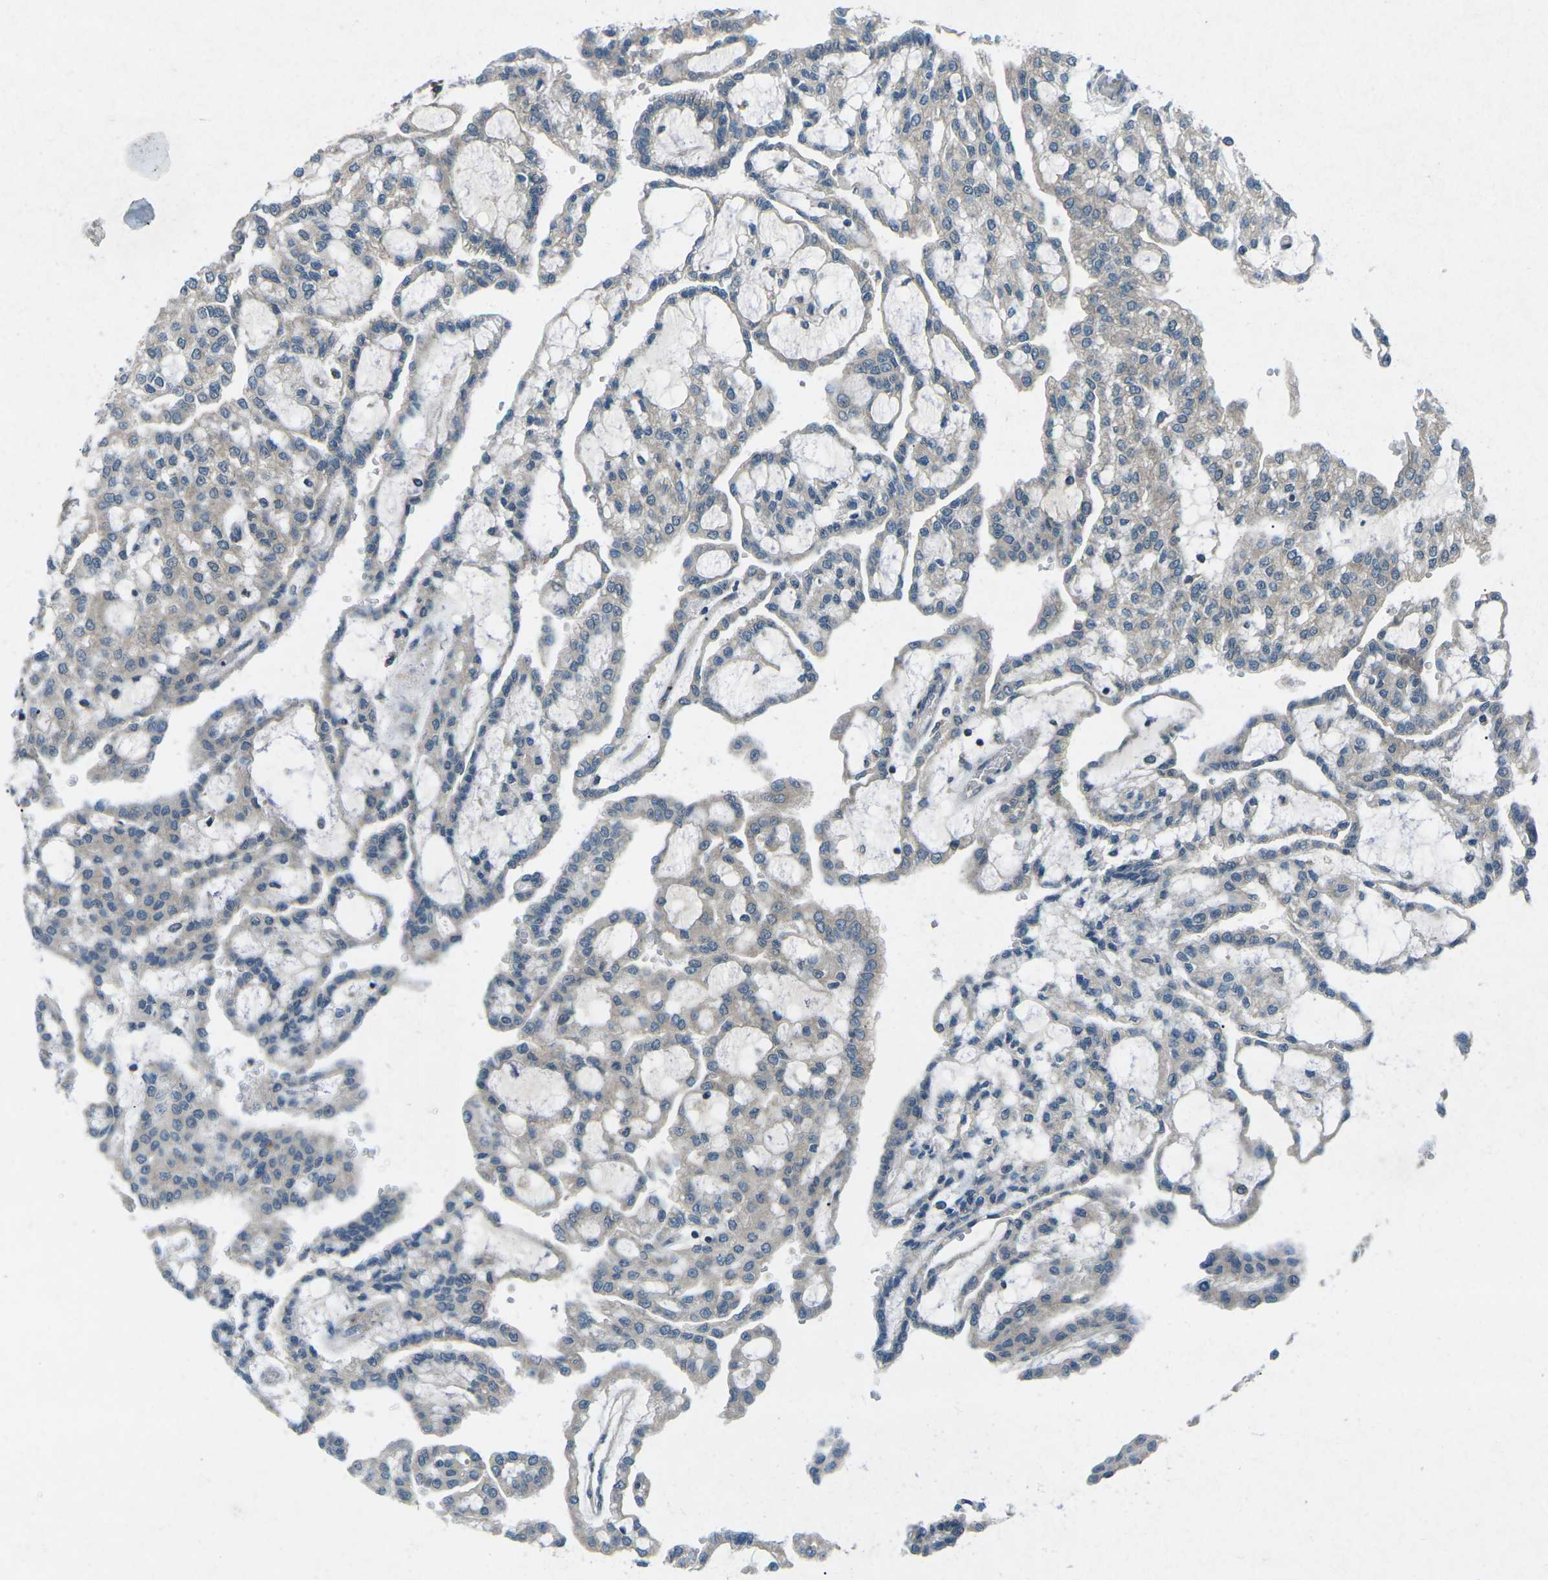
{"staining": {"intensity": "negative", "quantity": "none", "location": "none"}, "tissue": "renal cancer", "cell_type": "Tumor cells", "image_type": "cancer", "snomed": [{"axis": "morphology", "description": "Adenocarcinoma, NOS"}, {"axis": "topography", "description": "Kidney"}], "caption": "Immunohistochemical staining of renal cancer reveals no significant positivity in tumor cells.", "gene": "CDK16", "patient": {"sex": "male", "age": 63}}